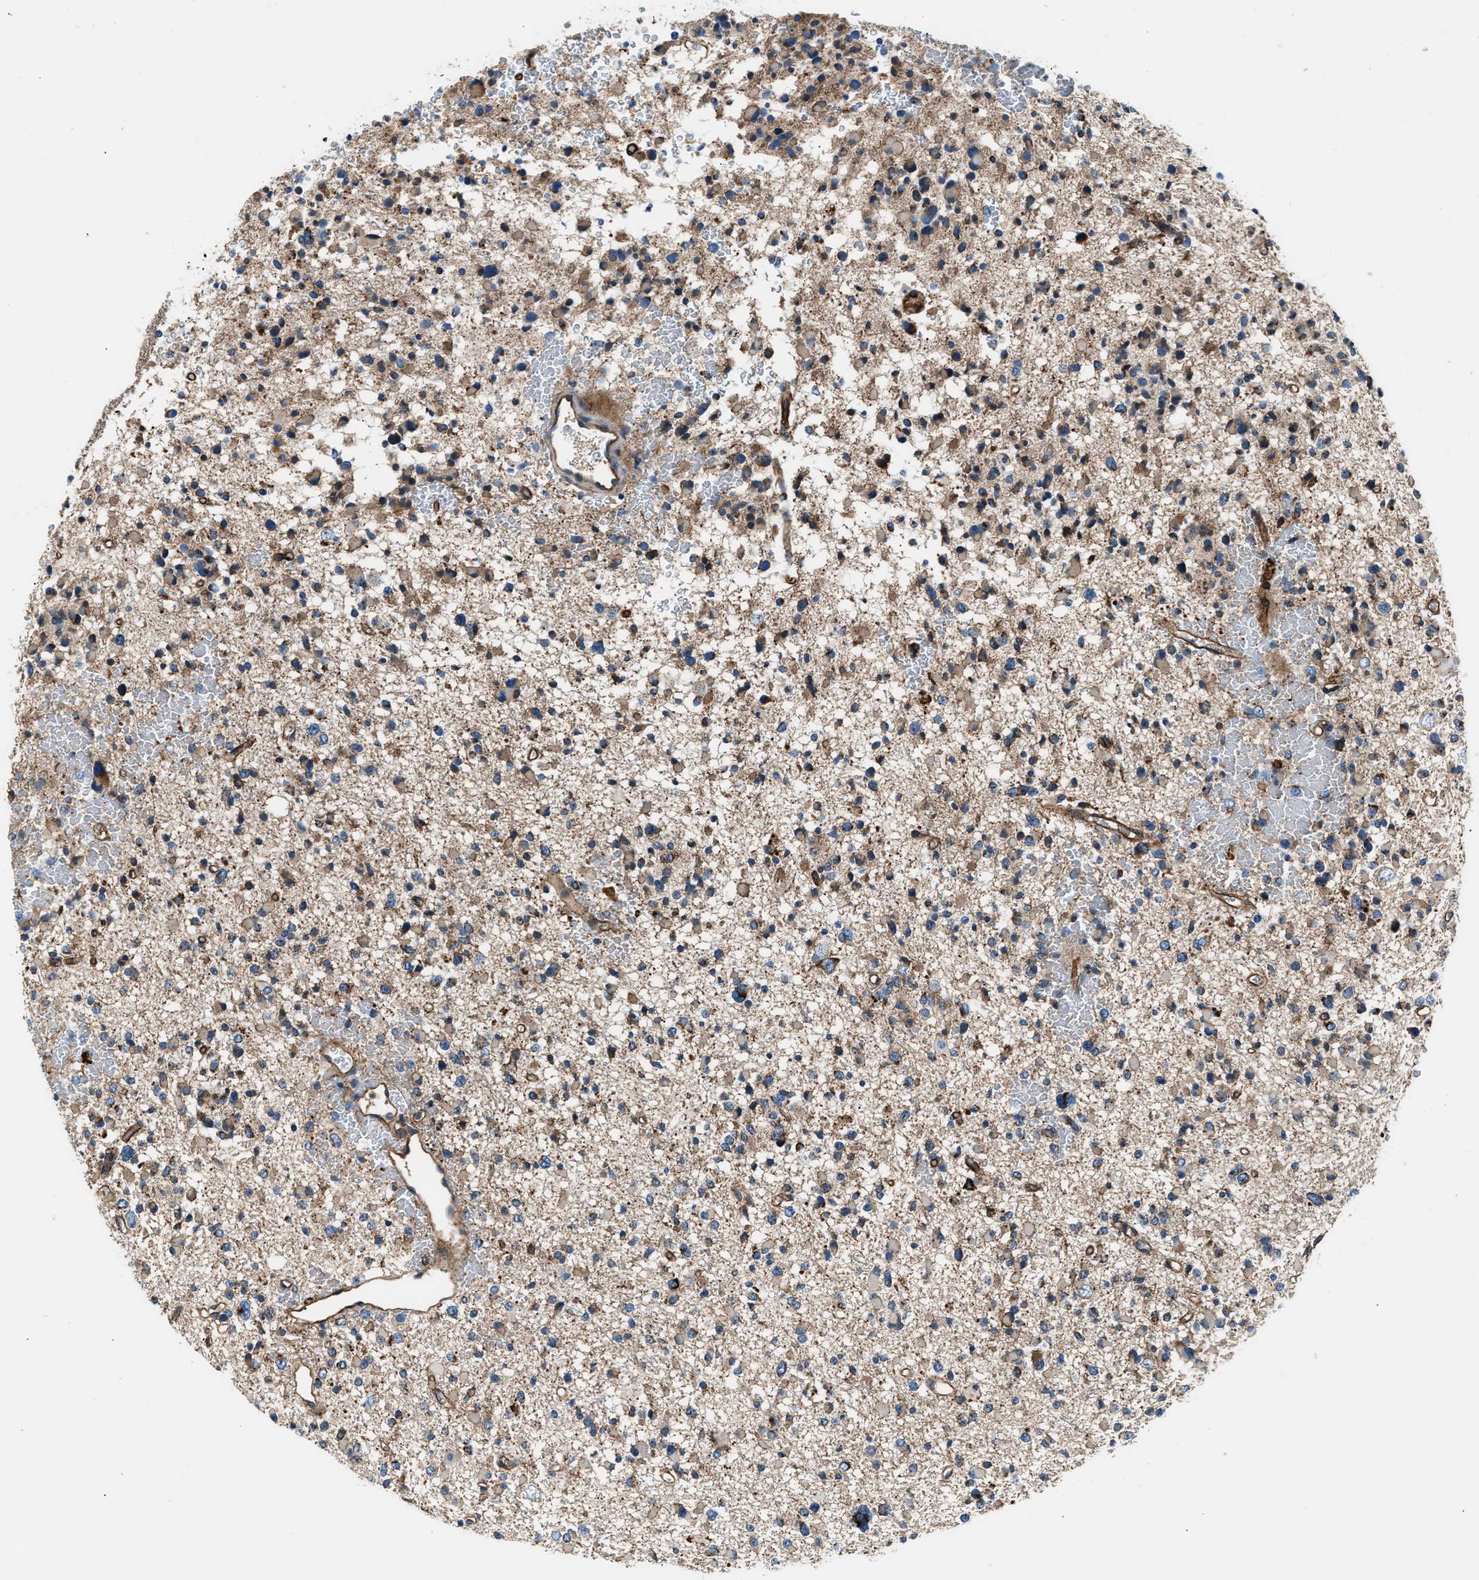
{"staining": {"intensity": "moderate", "quantity": "25%-75%", "location": "cytoplasmic/membranous"}, "tissue": "glioma", "cell_type": "Tumor cells", "image_type": "cancer", "snomed": [{"axis": "morphology", "description": "Glioma, malignant, Low grade"}, {"axis": "topography", "description": "Brain"}], "caption": "Moderate cytoplasmic/membranous expression is seen in about 25%-75% of tumor cells in glioma. (Stains: DAB in brown, nuclei in blue, Microscopy: brightfield microscopy at high magnification).", "gene": "GGCT", "patient": {"sex": "female", "age": 22}}